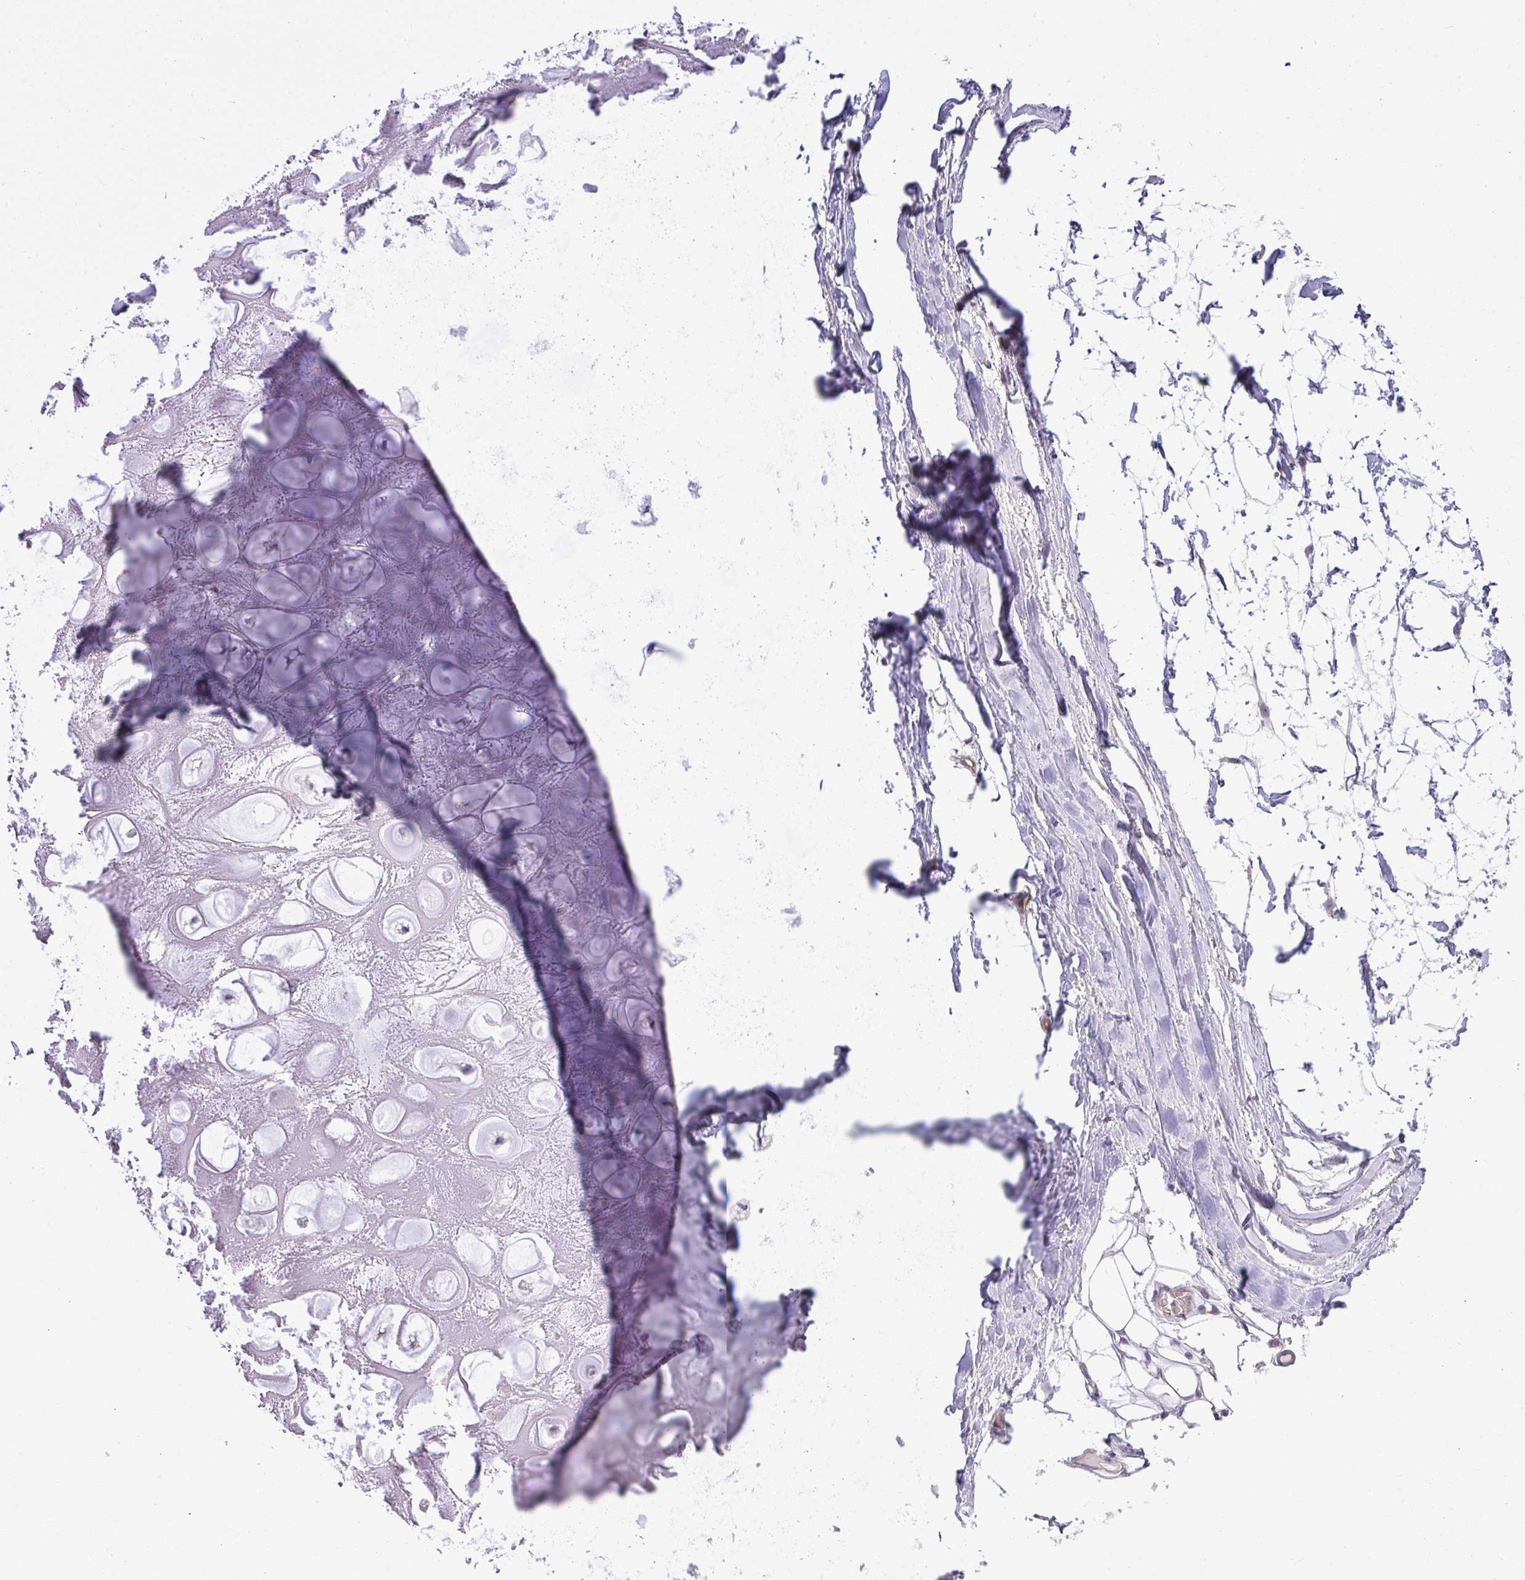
{"staining": {"intensity": "negative", "quantity": "none", "location": "none"}, "tissue": "adipose tissue", "cell_type": "Adipocytes", "image_type": "normal", "snomed": [{"axis": "morphology", "description": "Normal tissue, NOS"}, {"axis": "topography", "description": "Lymph node"}, {"axis": "topography", "description": "Cartilage tissue"}, {"axis": "topography", "description": "Nasopharynx"}], "caption": "Immunohistochemistry image of normal human adipose tissue stained for a protein (brown), which reveals no expression in adipocytes.", "gene": "NT5C1A", "patient": {"sex": "male", "age": 63}}